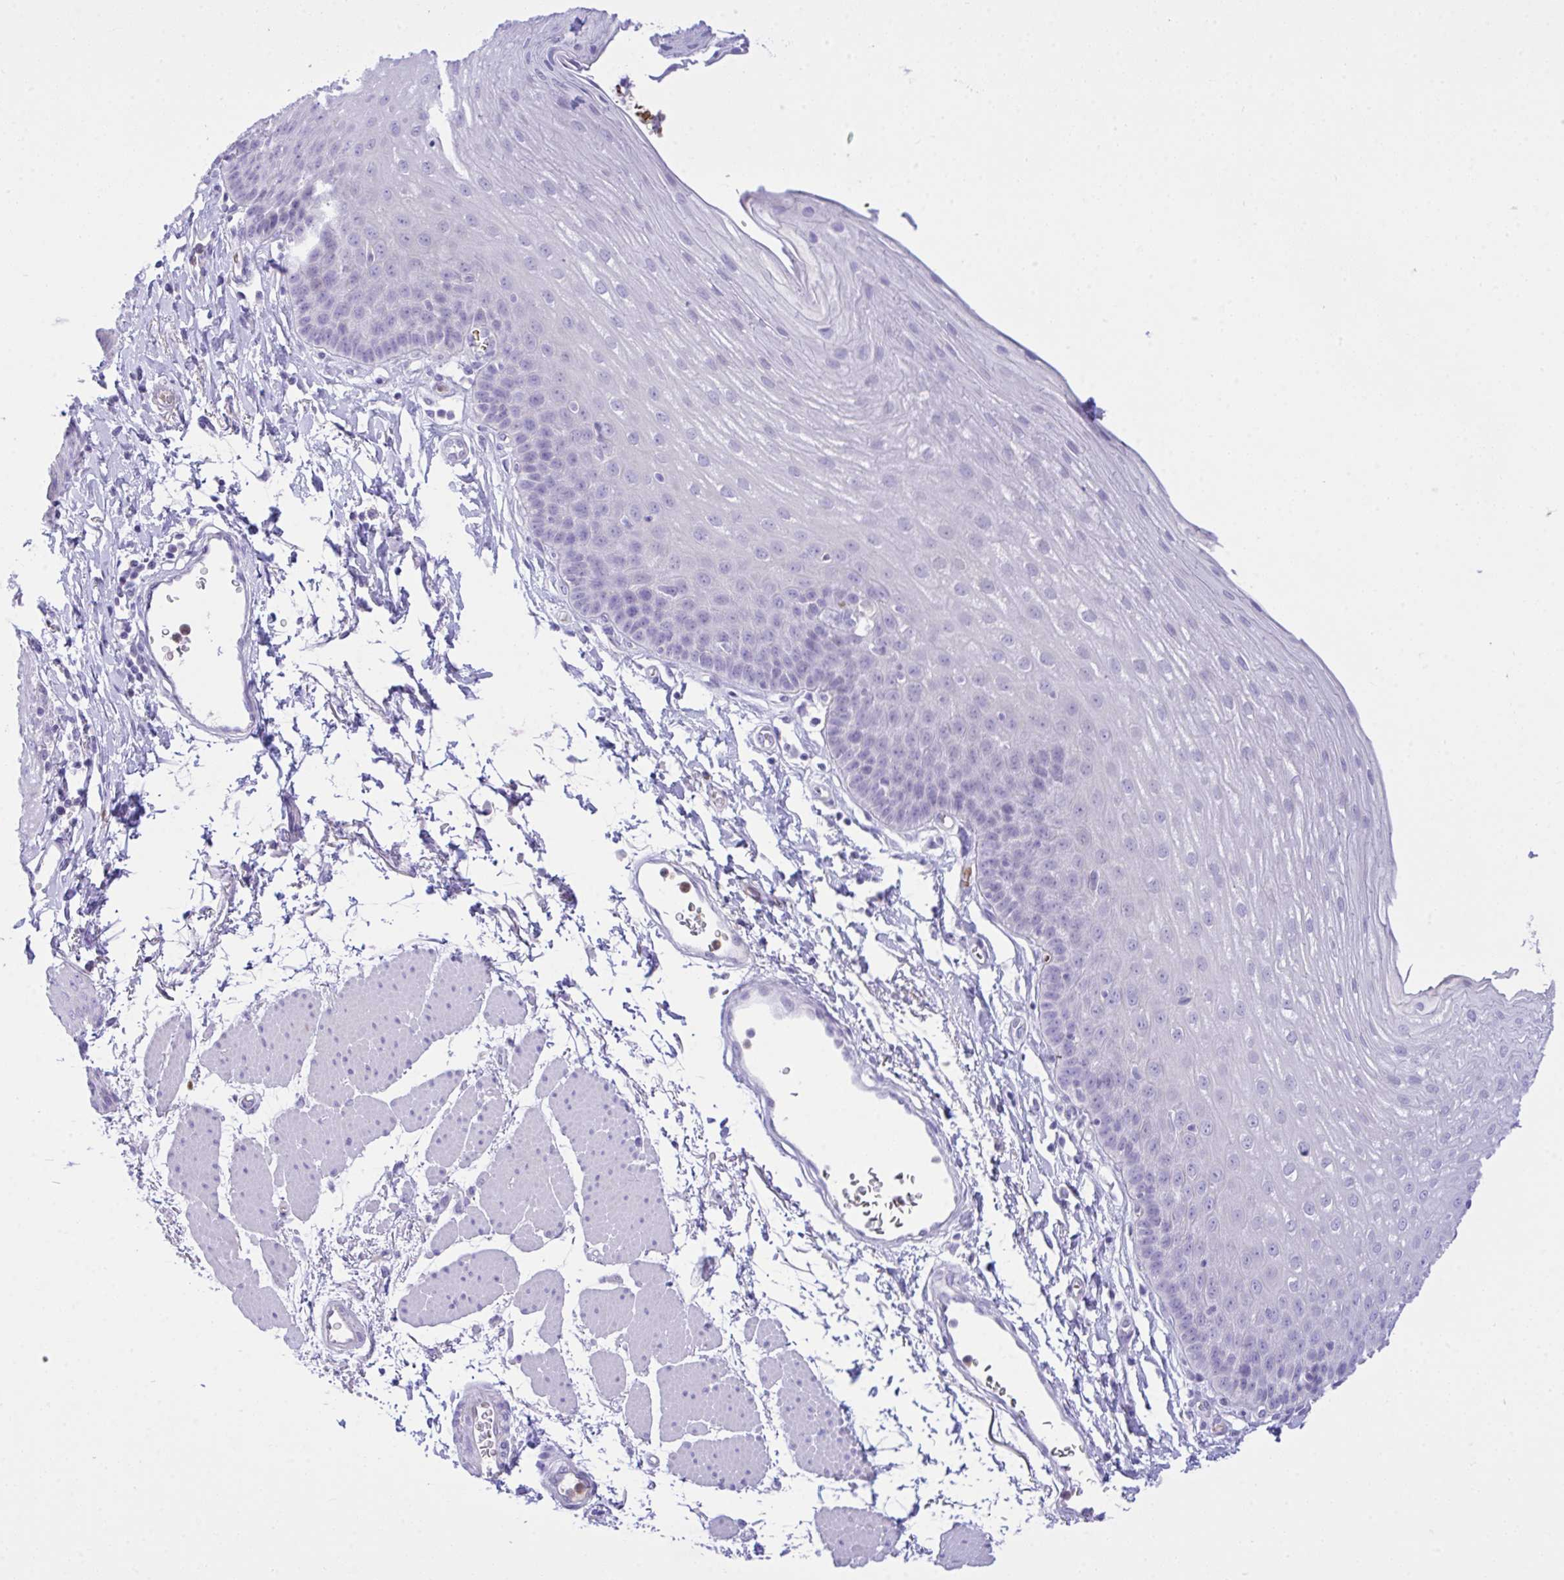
{"staining": {"intensity": "negative", "quantity": "none", "location": "none"}, "tissue": "esophagus", "cell_type": "Squamous epithelial cells", "image_type": "normal", "snomed": [{"axis": "morphology", "description": "Normal tissue, NOS"}, {"axis": "topography", "description": "Esophagus"}], "caption": "The micrograph demonstrates no significant expression in squamous epithelial cells of esophagus. The staining is performed using DAB (3,3'-diaminobenzidine) brown chromogen with nuclei counter-stained in using hematoxylin.", "gene": "ZNF221", "patient": {"sex": "female", "age": 81}}